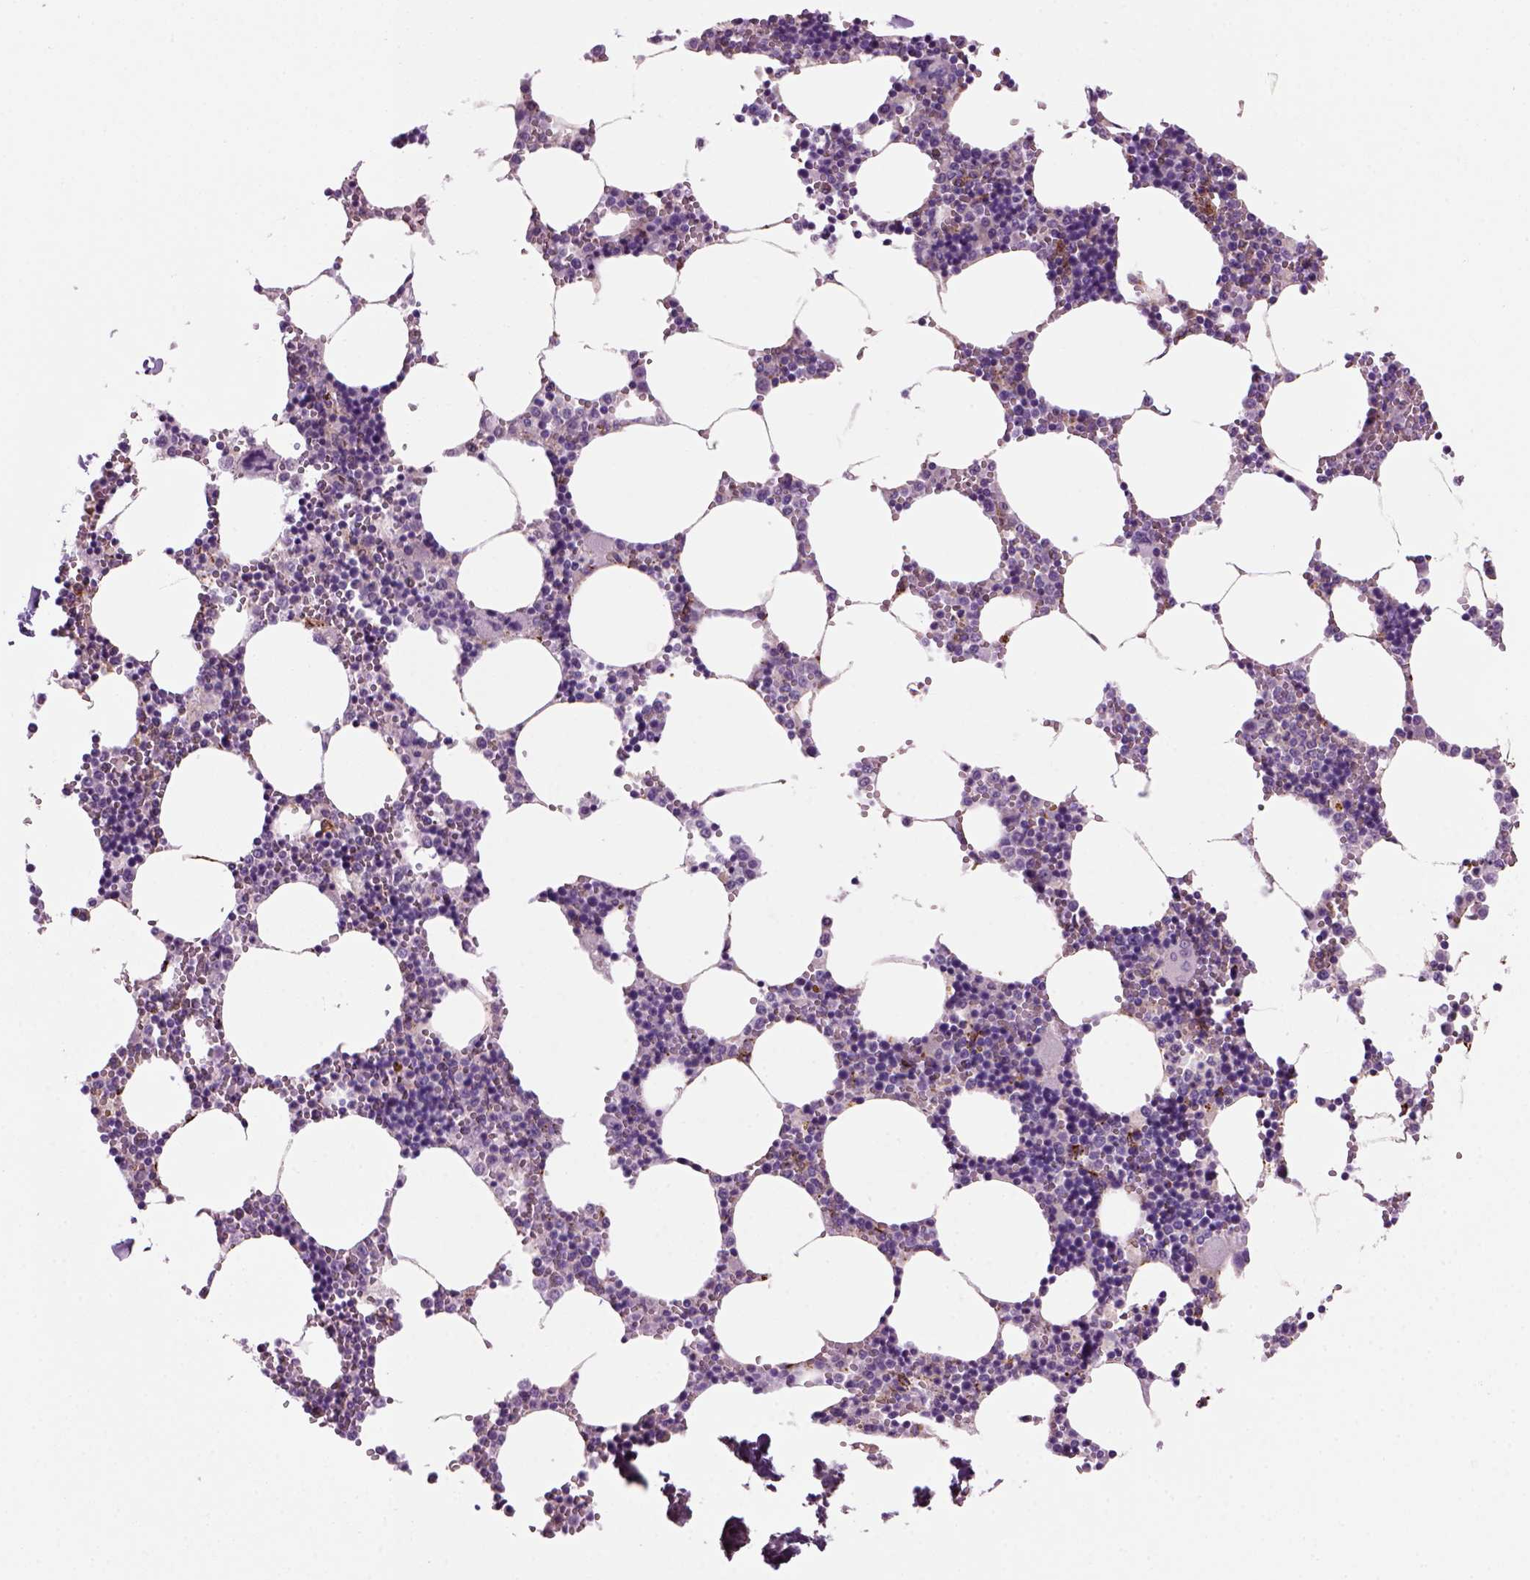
{"staining": {"intensity": "negative", "quantity": "none", "location": "none"}, "tissue": "bone marrow", "cell_type": "Hematopoietic cells", "image_type": "normal", "snomed": [{"axis": "morphology", "description": "Normal tissue, NOS"}, {"axis": "topography", "description": "Bone marrow"}], "caption": "Immunohistochemistry (IHC) photomicrograph of unremarkable bone marrow: human bone marrow stained with DAB demonstrates no significant protein staining in hematopoietic cells.", "gene": "MARCKS", "patient": {"sex": "male", "age": 54}}